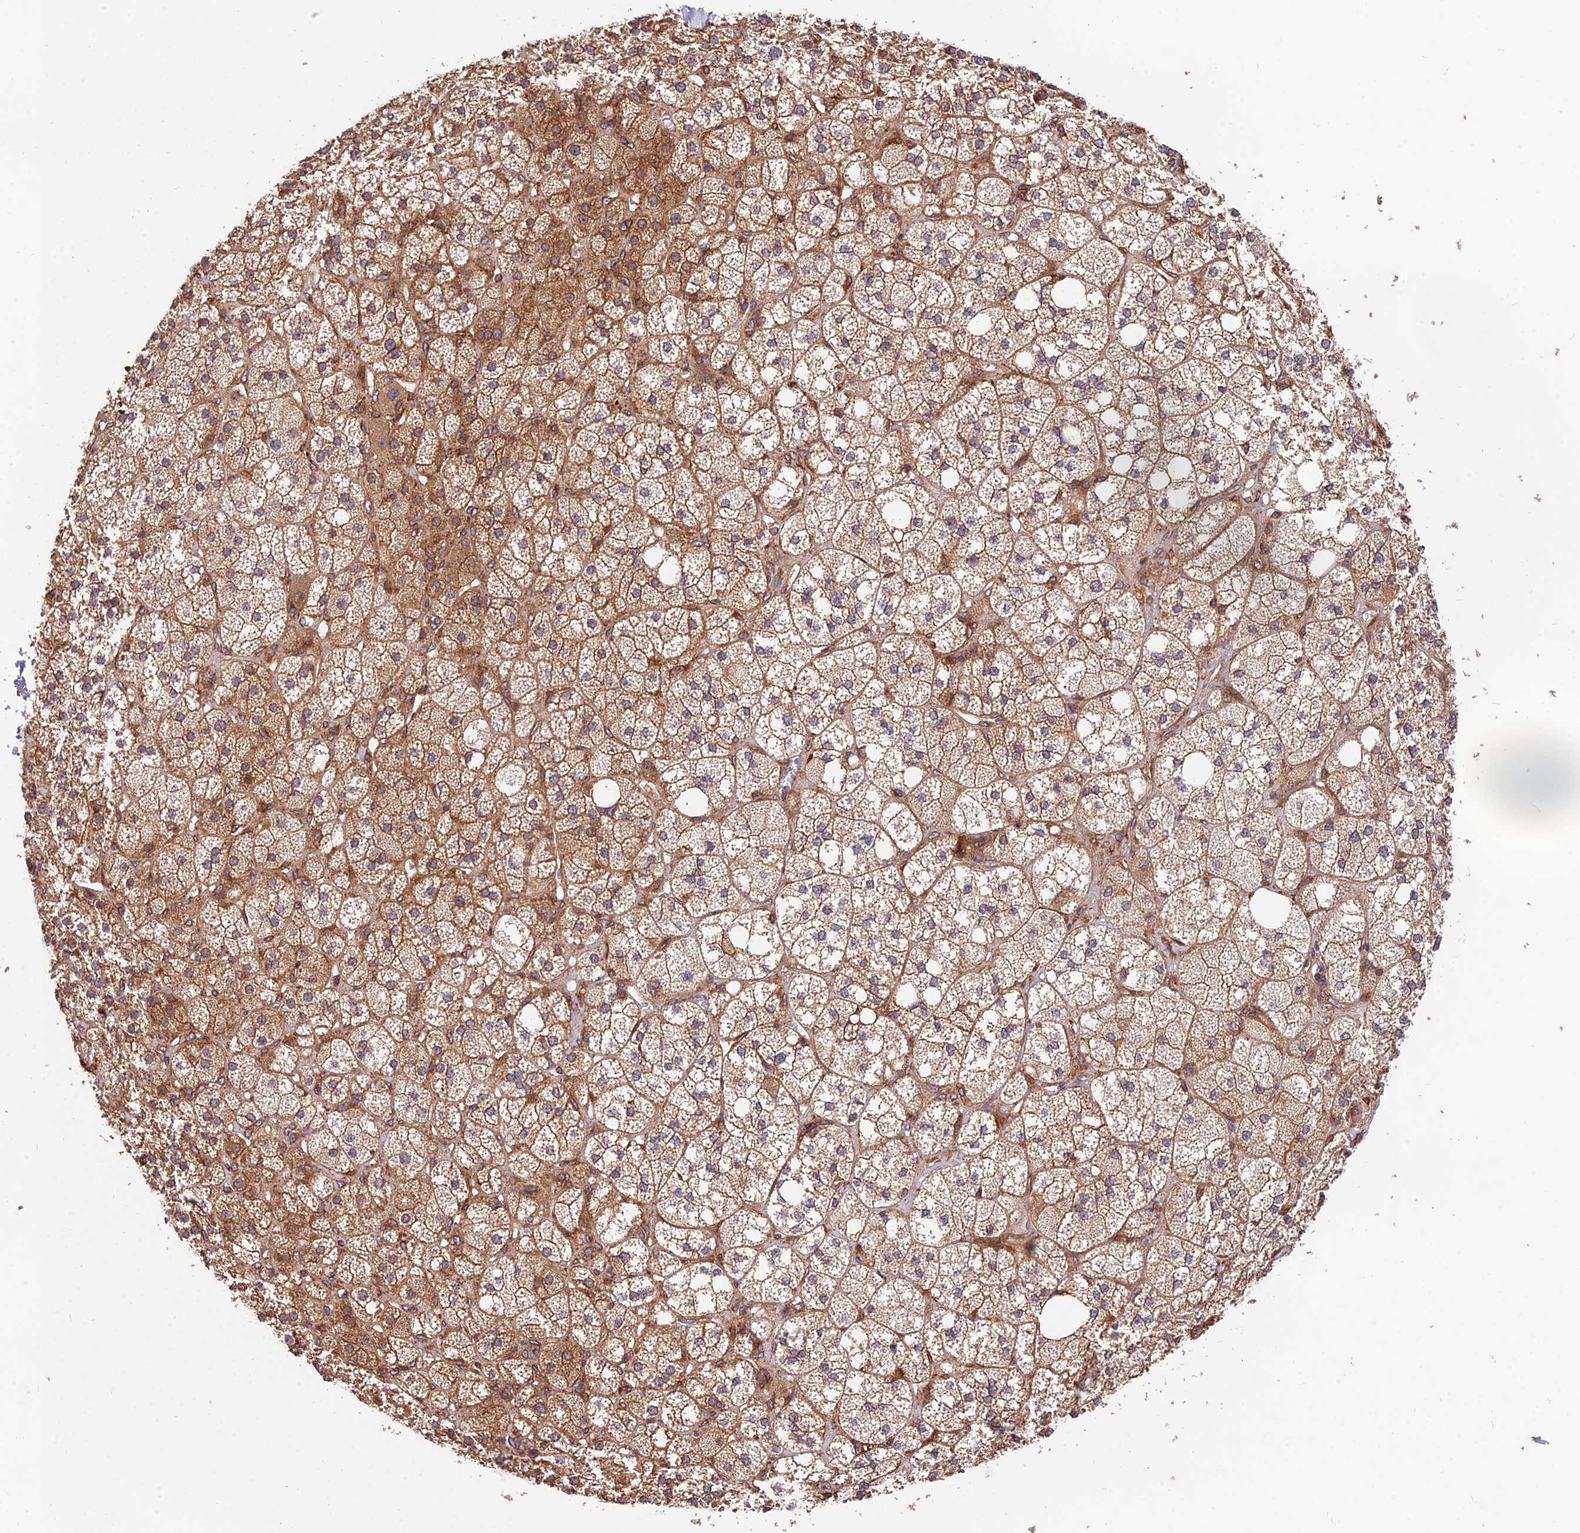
{"staining": {"intensity": "strong", "quantity": ">75%", "location": "cytoplasmic/membranous"}, "tissue": "adrenal gland", "cell_type": "Glandular cells", "image_type": "normal", "snomed": [{"axis": "morphology", "description": "Normal tissue, NOS"}, {"axis": "topography", "description": "Adrenal gland"}], "caption": "A high-resolution micrograph shows IHC staining of unremarkable adrenal gland, which reveals strong cytoplasmic/membranous positivity in approximately >75% of glandular cells.", "gene": "ROCK1", "patient": {"sex": "male", "age": 61}}